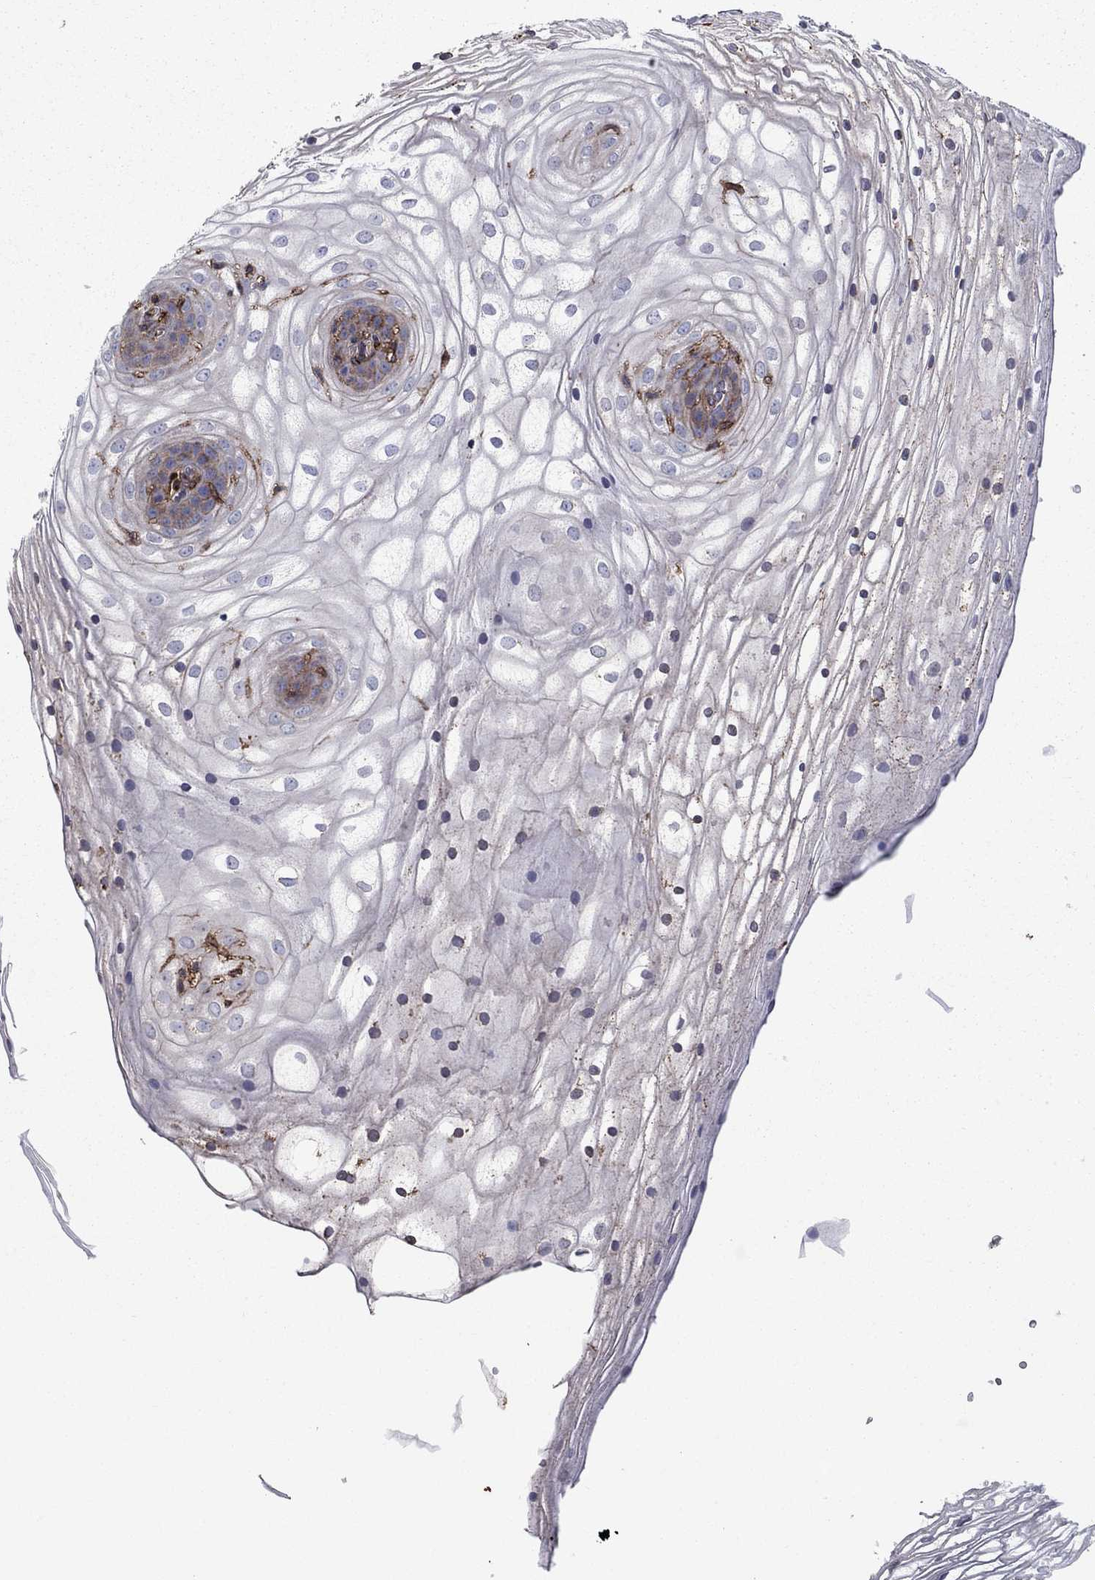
{"staining": {"intensity": "negative", "quantity": "none", "location": "none"}, "tissue": "vagina", "cell_type": "Squamous epithelial cells", "image_type": "normal", "snomed": [{"axis": "morphology", "description": "Normal tissue, NOS"}, {"axis": "topography", "description": "Vagina"}], "caption": "An immunohistochemistry image of normal vagina is shown. There is no staining in squamous epithelial cells of vagina.", "gene": "PLAU", "patient": {"sex": "female", "age": 34}}